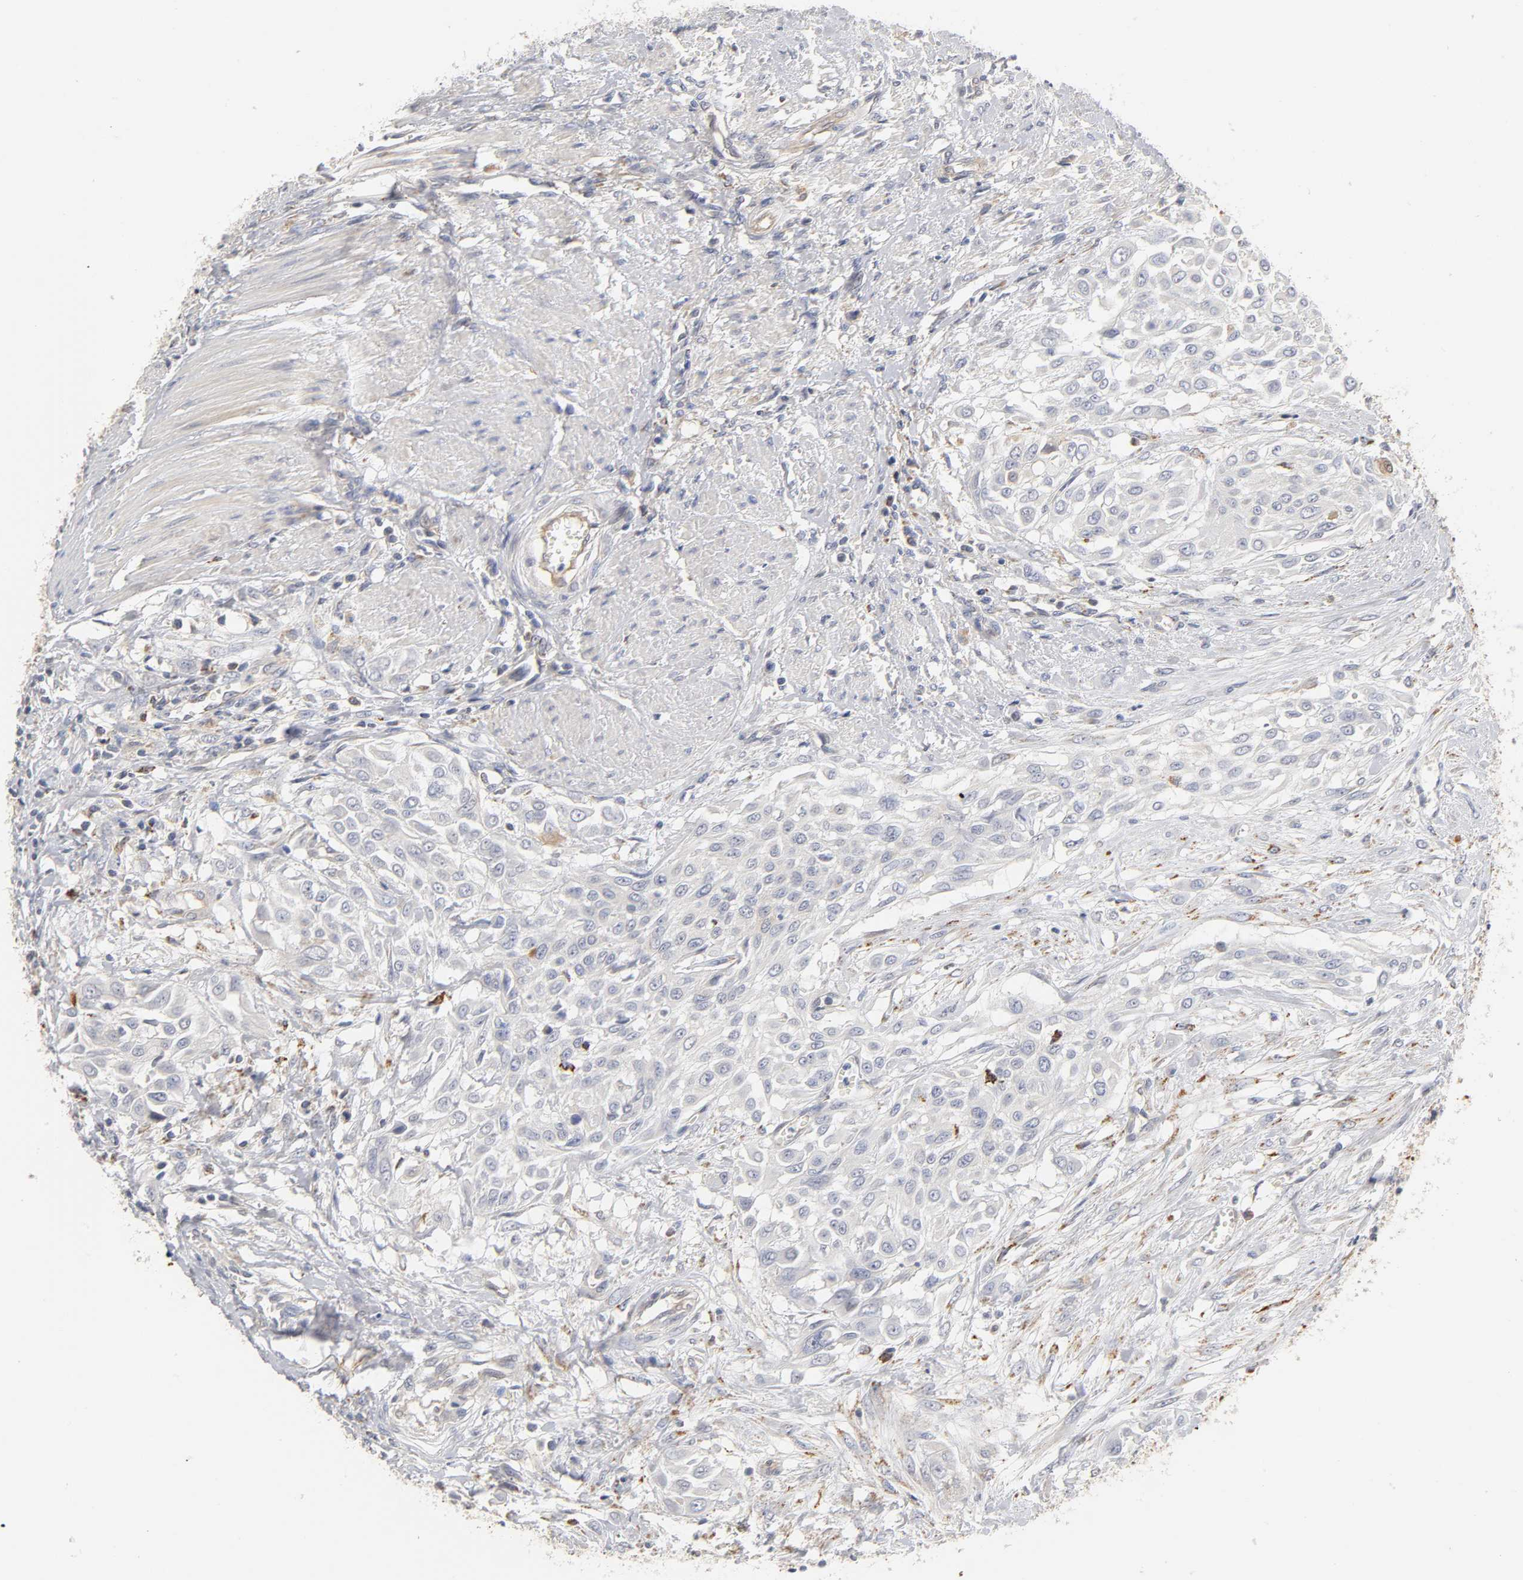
{"staining": {"intensity": "negative", "quantity": "none", "location": "none"}, "tissue": "urothelial cancer", "cell_type": "Tumor cells", "image_type": "cancer", "snomed": [{"axis": "morphology", "description": "Urothelial carcinoma, High grade"}, {"axis": "topography", "description": "Urinary bladder"}], "caption": "DAB immunohistochemical staining of human urothelial carcinoma (high-grade) shows no significant positivity in tumor cells. (Stains: DAB IHC with hematoxylin counter stain, Microscopy: brightfield microscopy at high magnification).", "gene": "ISG15", "patient": {"sex": "male", "age": 57}}